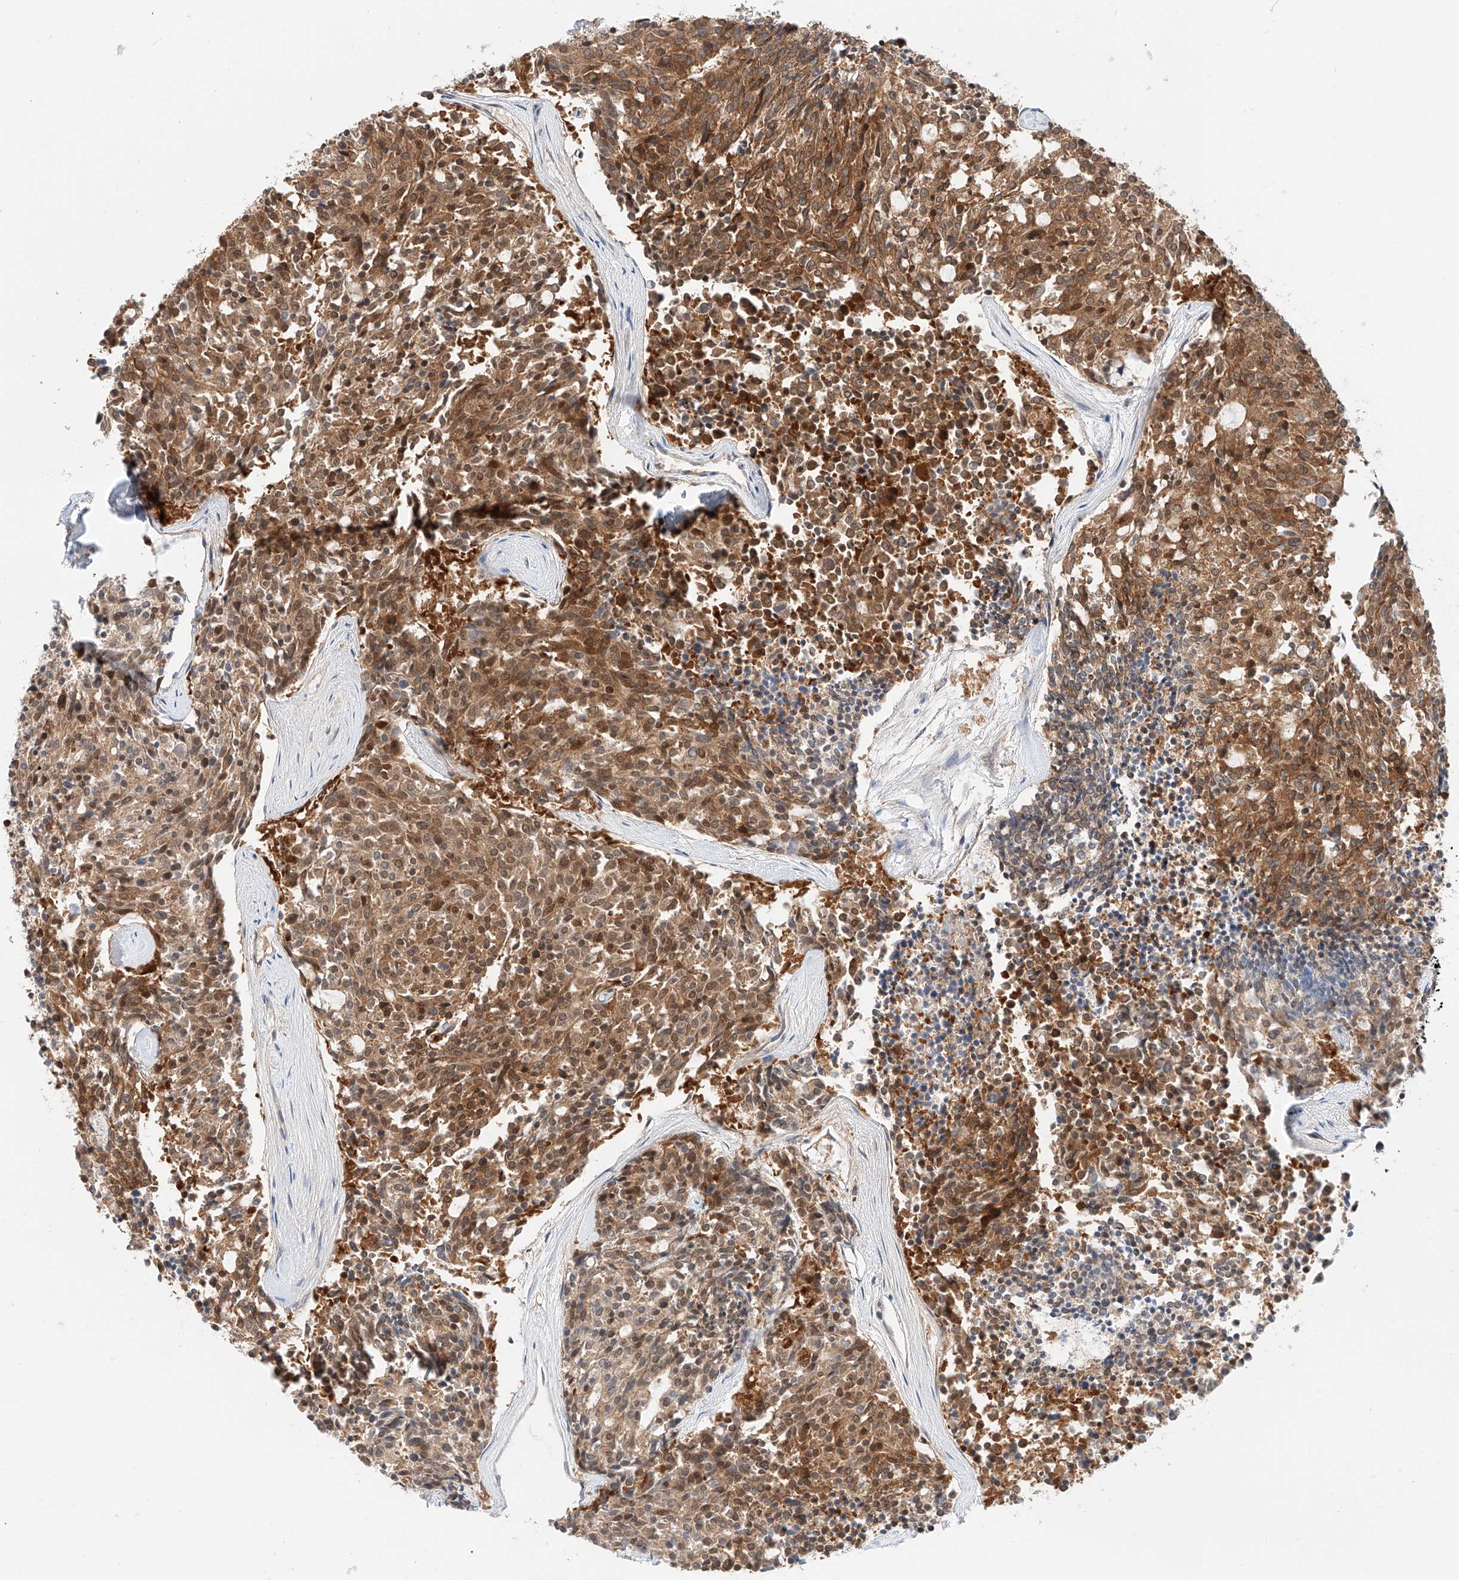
{"staining": {"intensity": "moderate", "quantity": ">75%", "location": "cytoplasmic/membranous"}, "tissue": "carcinoid", "cell_type": "Tumor cells", "image_type": "cancer", "snomed": [{"axis": "morphology", "description": "Carcinoid, malignant, NOS"}, {"axis": "topography", "description": "Pancreas"}], "caption": "Immunohistochemistry (IHC) of human carcinoid shows medium levels of moderate cytoplasmic/membranous positivity in approximately >75% of tumor cells. The protein is stained brown, and the nuclei are stained in blue (DAB IHC with brightfield microscopy, high magnification).", "gene": "CARMIL1", "patient": {"sex": "female", "age": 54}}